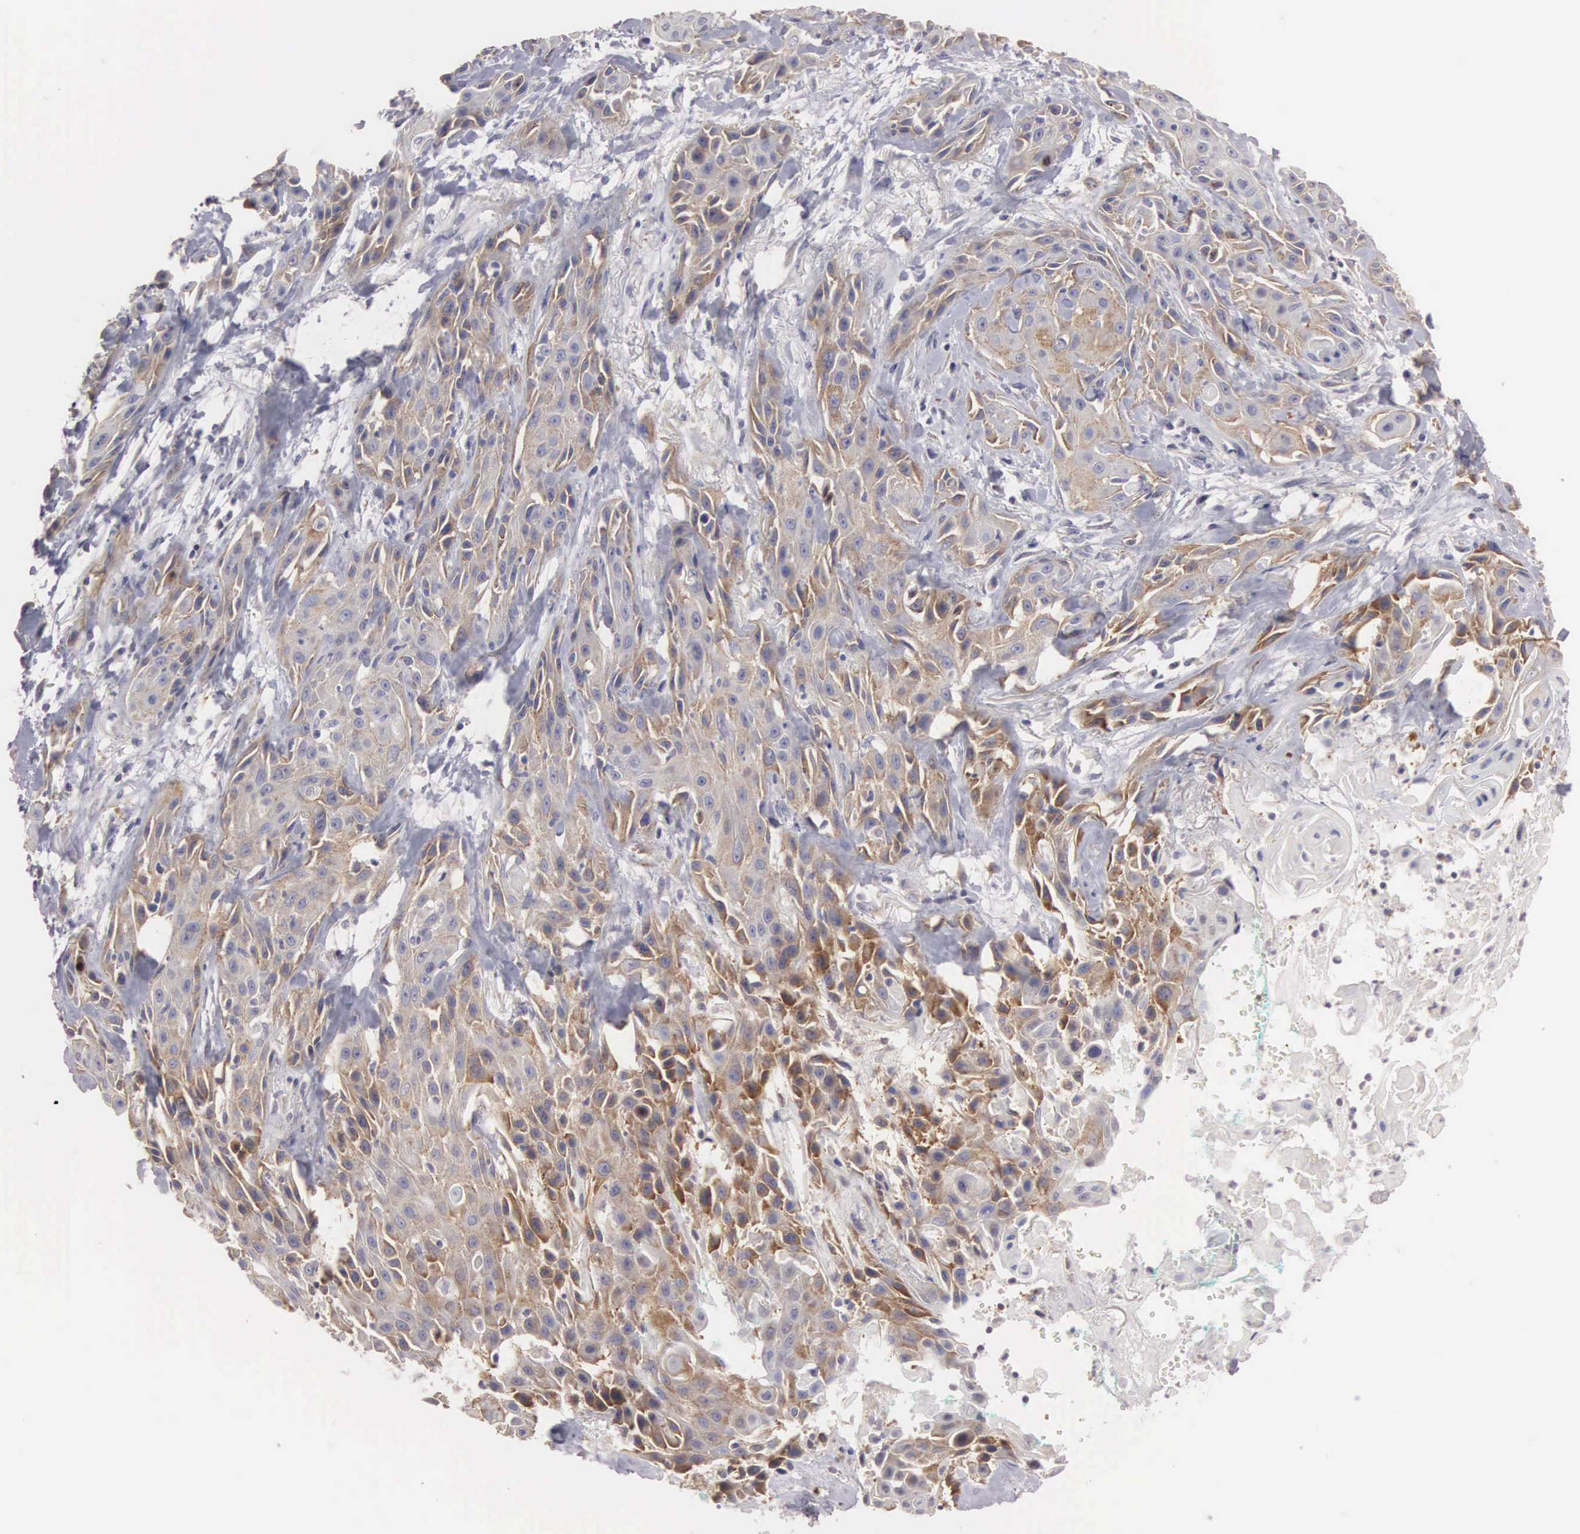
{"staining": {"intensity": "moderate", "quantity": ">75%", "location": "cytoplasmic/membranous"}, "tissue": "skin cancer", "cell_type": "Tumor cells", "image_type": "cancer", "snomed": [{"axis": "morphology", "description": "Squamous cell carcinoma, NOS"}, {"axis": "topography", "description": "Skin"}, {"axis": "topography", "description": "Anal"}], "caption": "Immunohistochemical staining of skin squamous cell carcinoma demonstrates moderate cytoplasmic/membranous protein positivity in approximately >75% of tumor cells.", "gene": "CEP170B", "patient": {"sex": "male", "age": 64}}